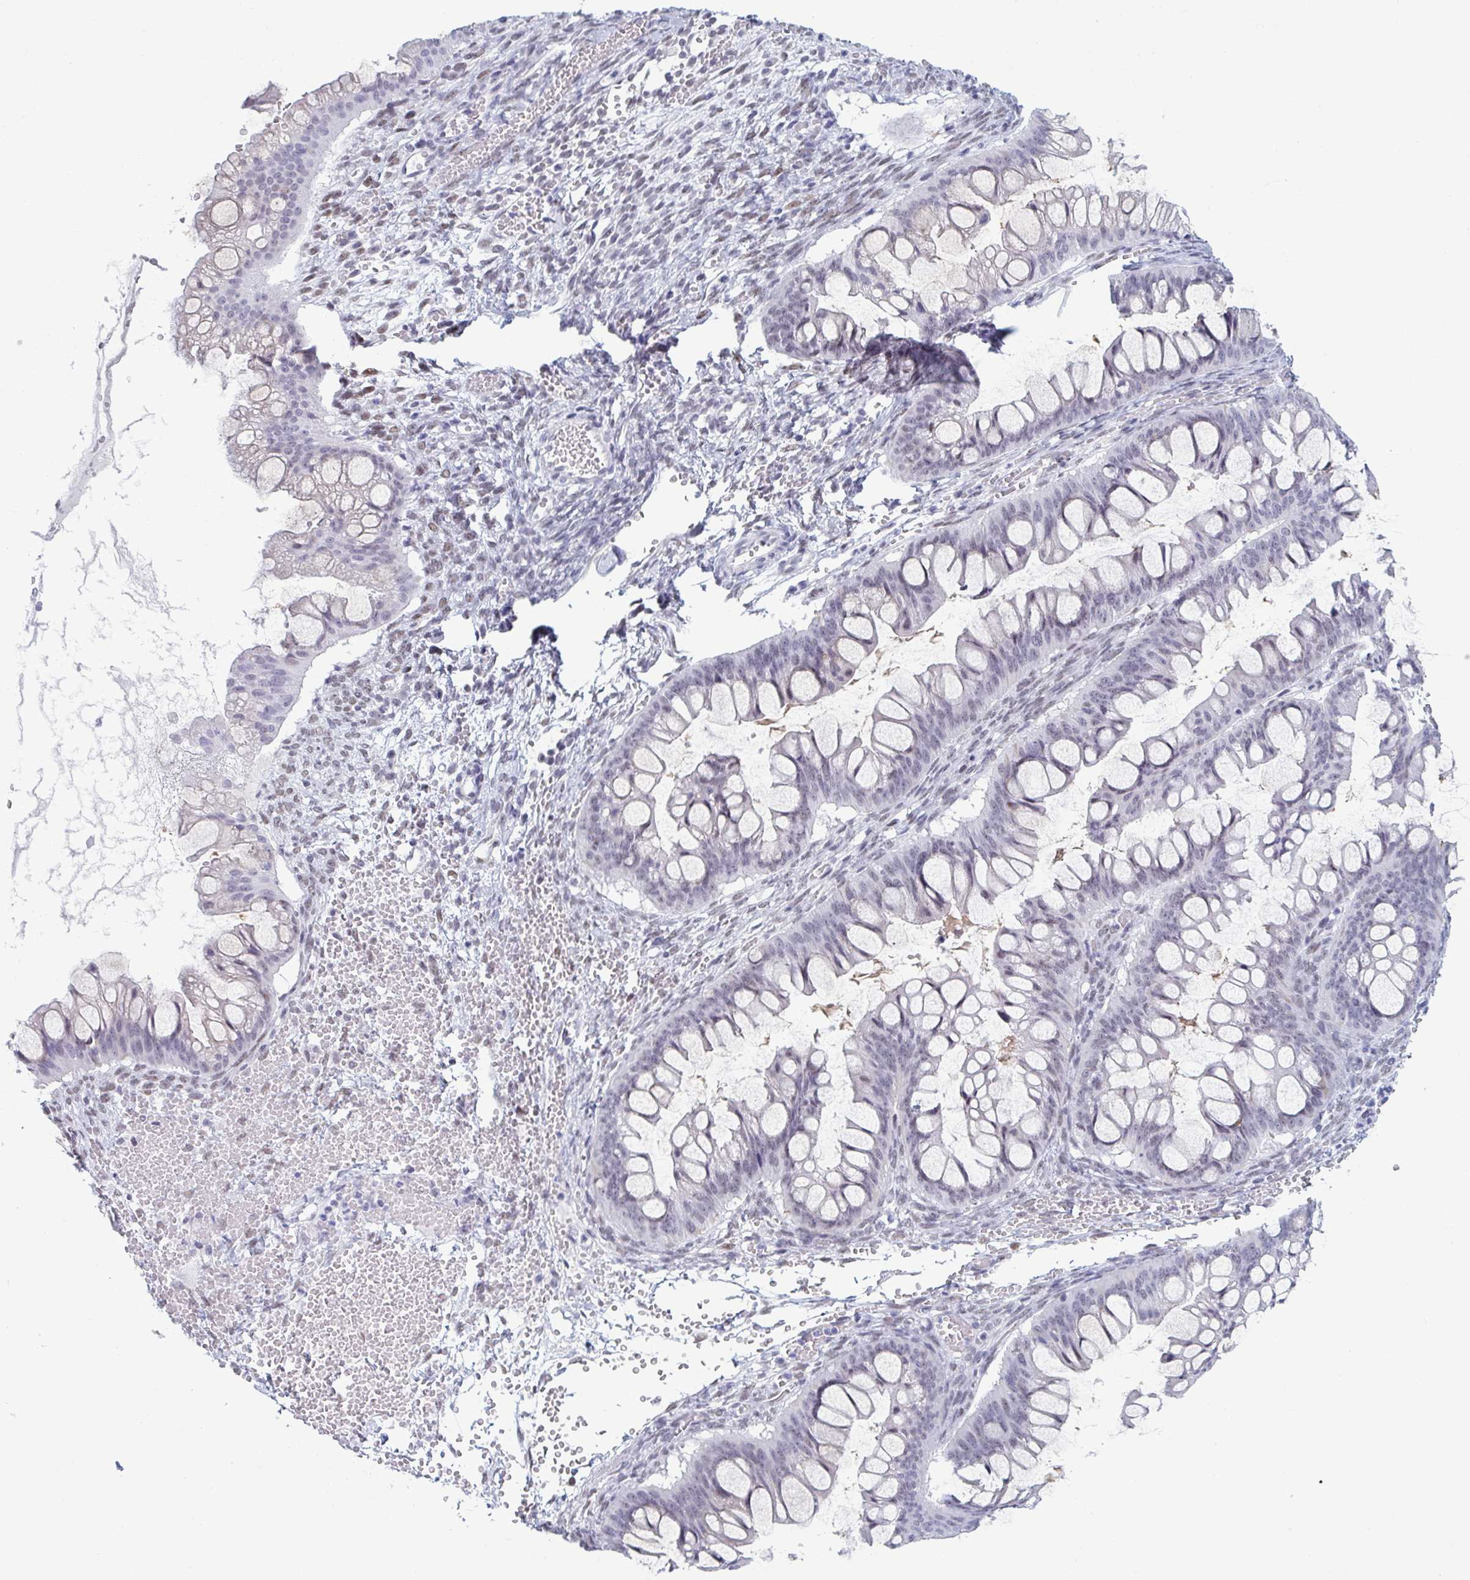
{"staining": {"intensity": "negative", "quantity": "none", "location": "none"}, "tissue": "ovarian cancer", "cell_type": "Tumor cells", "image_type": "cancer", "snomed": [{"axis": "morphology", "description": "Cystadenocarcinoma, mucinous, NOS"}, {"axis": "topography", "description": "Ovary"}], "caption": "A high-resolution histopathology image shows IHC staining of ovarian cancer, which reveals no significant expression in tumor cells.", "gene": "MSMB", "patient": {"sex": "female", "age": 73}}